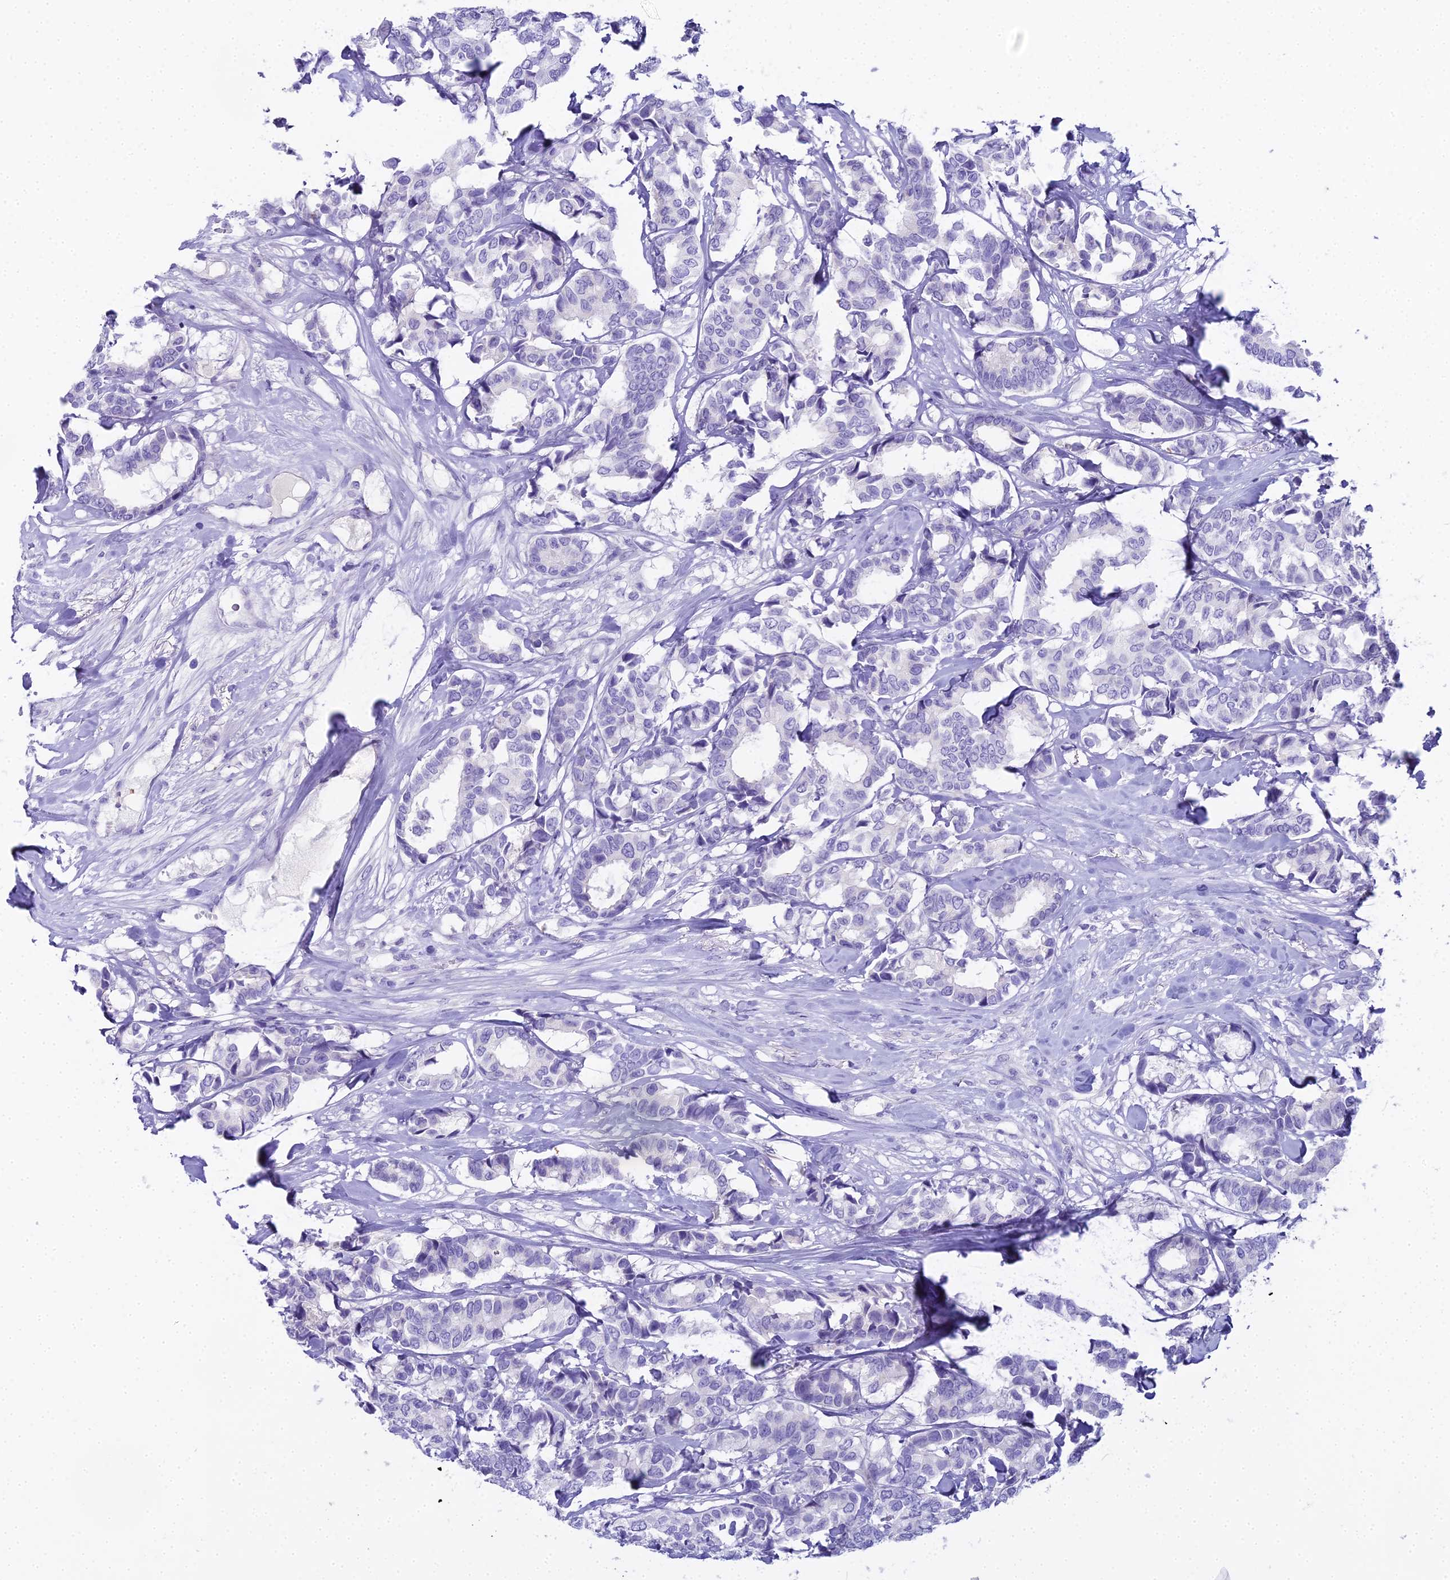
{"staining": {"intensity": "negative", "quantity": "none", "location": "none"}, "tissue": "breast cancer", "cell_type": "Tumor cells", "image_type": "cancer", "snomed": [{"axis": "morphology", "description": "Normal tissue, NOS"}, {"axis": "morphology", "description": "Duct carcinoma"}, {"axis": "topography", "description": "Breast"}], "caption": "Tumor cells are negative for brown protein staining in breast cancer (infiltrating ductal carcinoma).", "gene": "UNC80", "patient": {"sex": "female", "age": 87}}